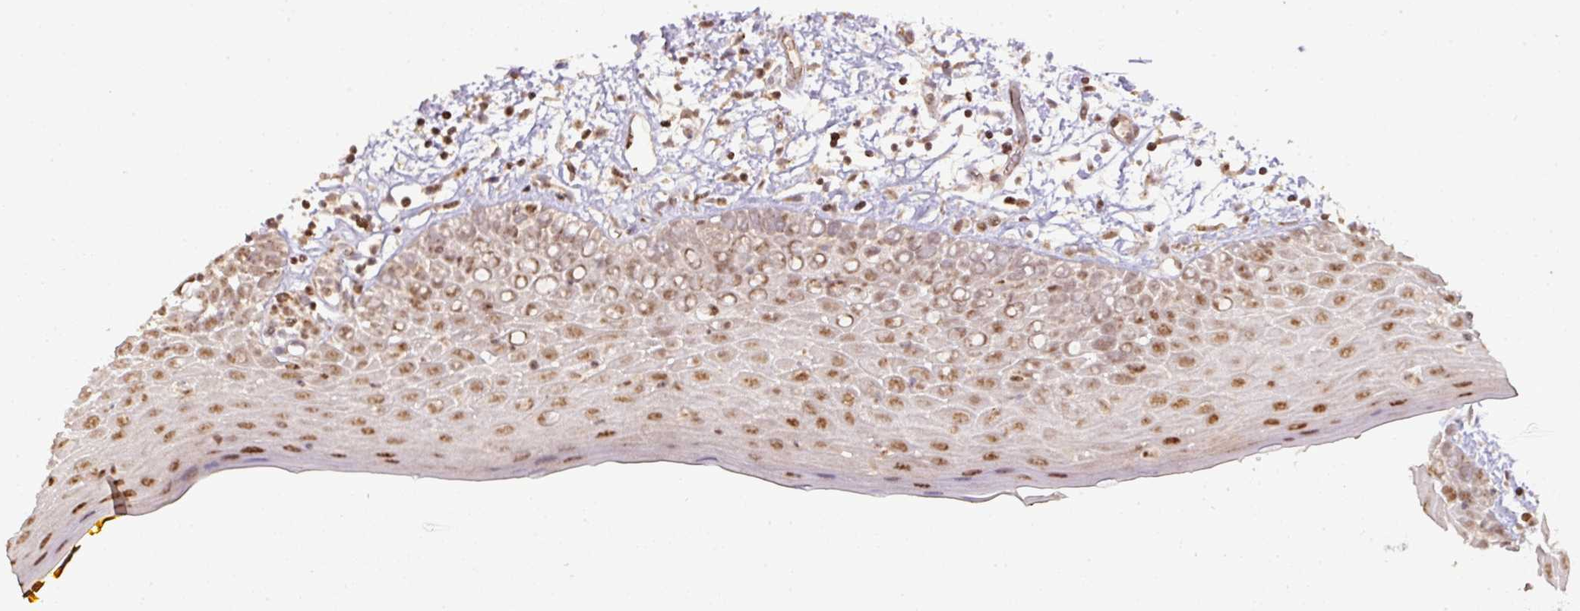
{"staining": {"intensity": "moderate", "quantity": "25%-75%", "location": "cytoplasmic/membranous,nuclear"}, "tissue": "oral mucosa", "cell_type": "Squamous epithelial cells", "image_type": "normal", "snomed": [{"axis": "morphology", "description": "Normal tissue, NOS"}, {"axis": "morphology", "description": "Squamous cell carcinoma, NOS"}, {"axis": "topography", "description": "Oral tissue"}, {"axis": "topography", "description": "Tounge, NOS"}, {"axis": "topography", "description": "Head-Neck"}], "caption": "Immunohistochemistry photomicrograph of normal oral mucosa stained for a protein (brown), which reveals medium levels of moderate cytoplasmic/membranous,nuclear positivity in approximately 25%-75% of squamous epithelial cells.", "gene": "CXCR5", "patient": {"sex": "male", "age": 76}}